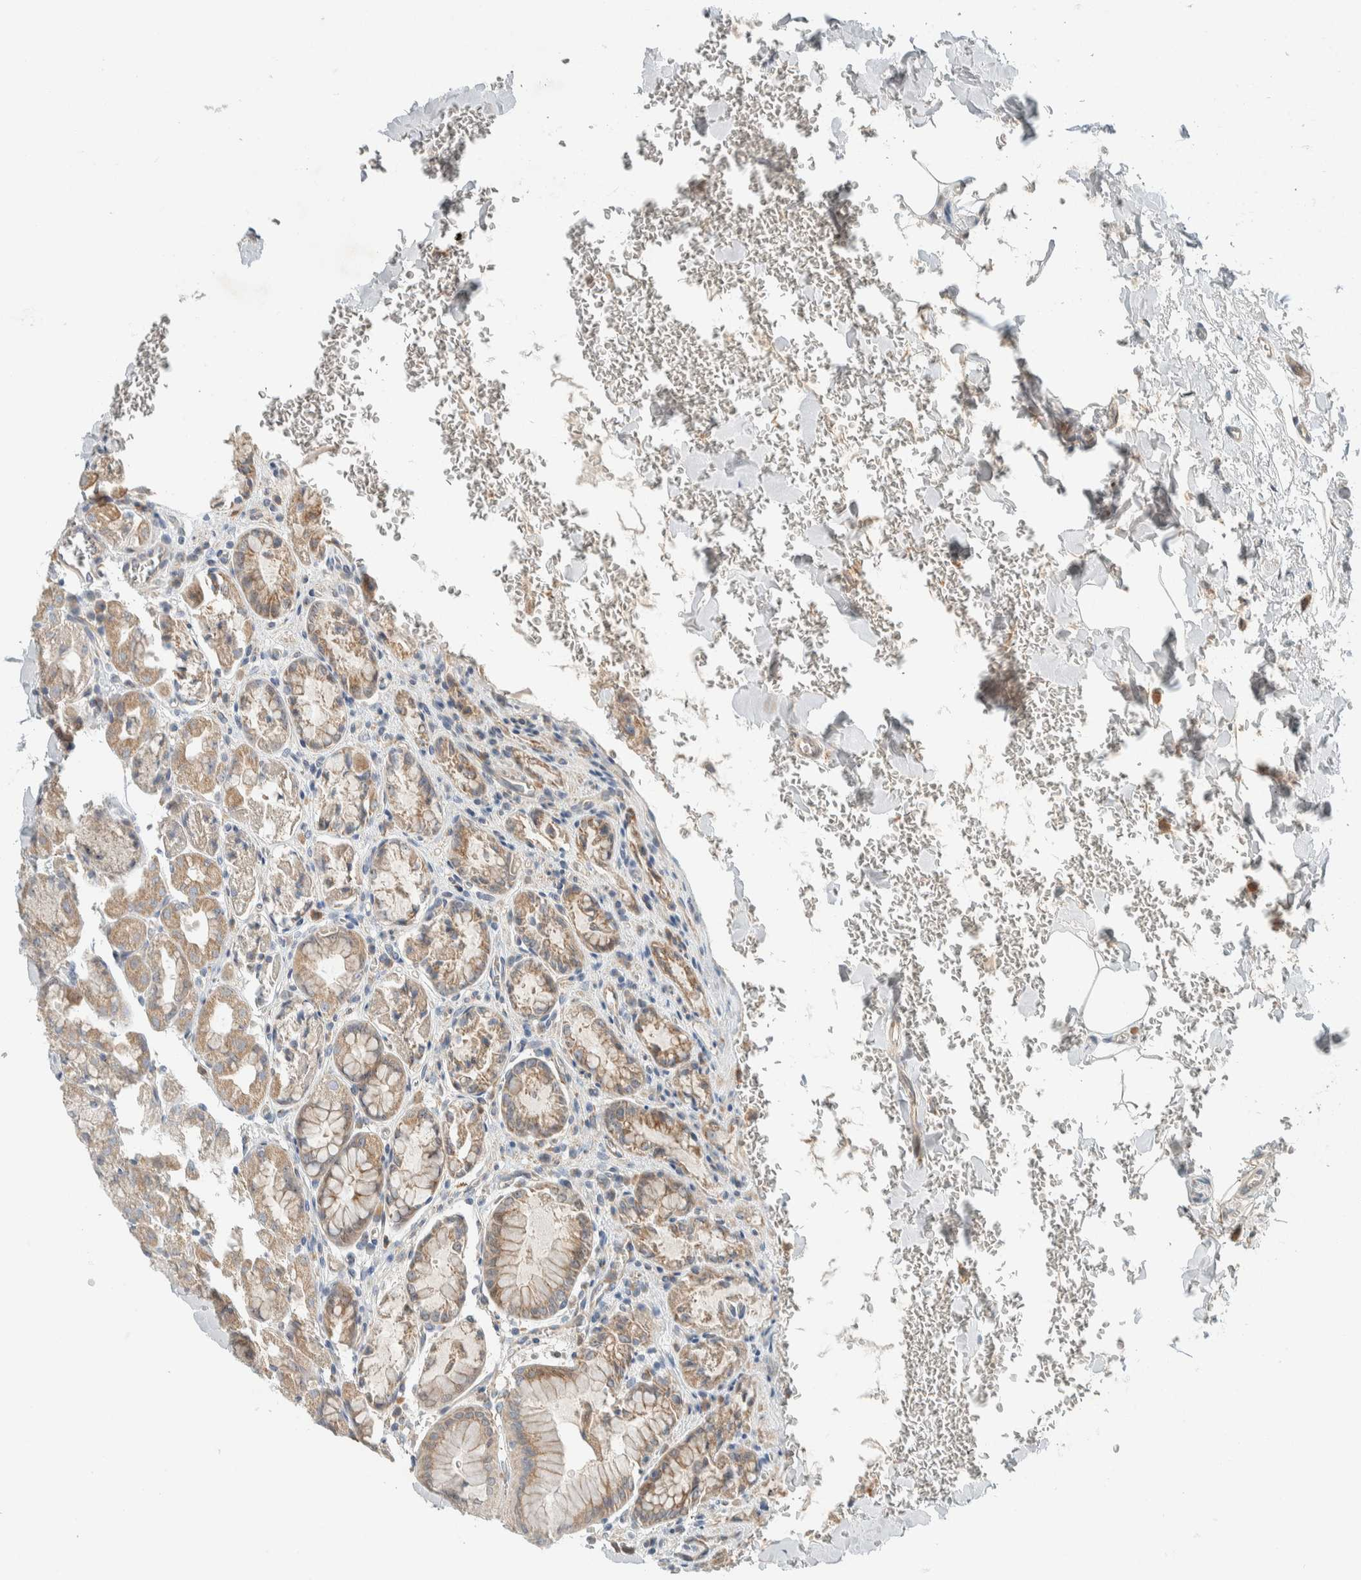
{"staining": {"intensity": "weak", "quantity": "25%-75%", "location": "cytoplasmic/membranous"}, "tissue": "stomach", "cell_type": "Glandular cells", "image_type": "normal", "snomed": [{"axis": "morphology", "description": "Normal tissue, NOS"}, {"axis": "topography", "description": "Stomach"}], "caption": "Stomach stained for a protein shows weak cytoplasmic/membranous positivity in glandular cells. (DAB (3,3'-diaminobenzidine) IHC, brown staining for protein, blue staining for nuclei).", "gene": "SLFN12L", "patient": {"sex": "male", "age": 42}}